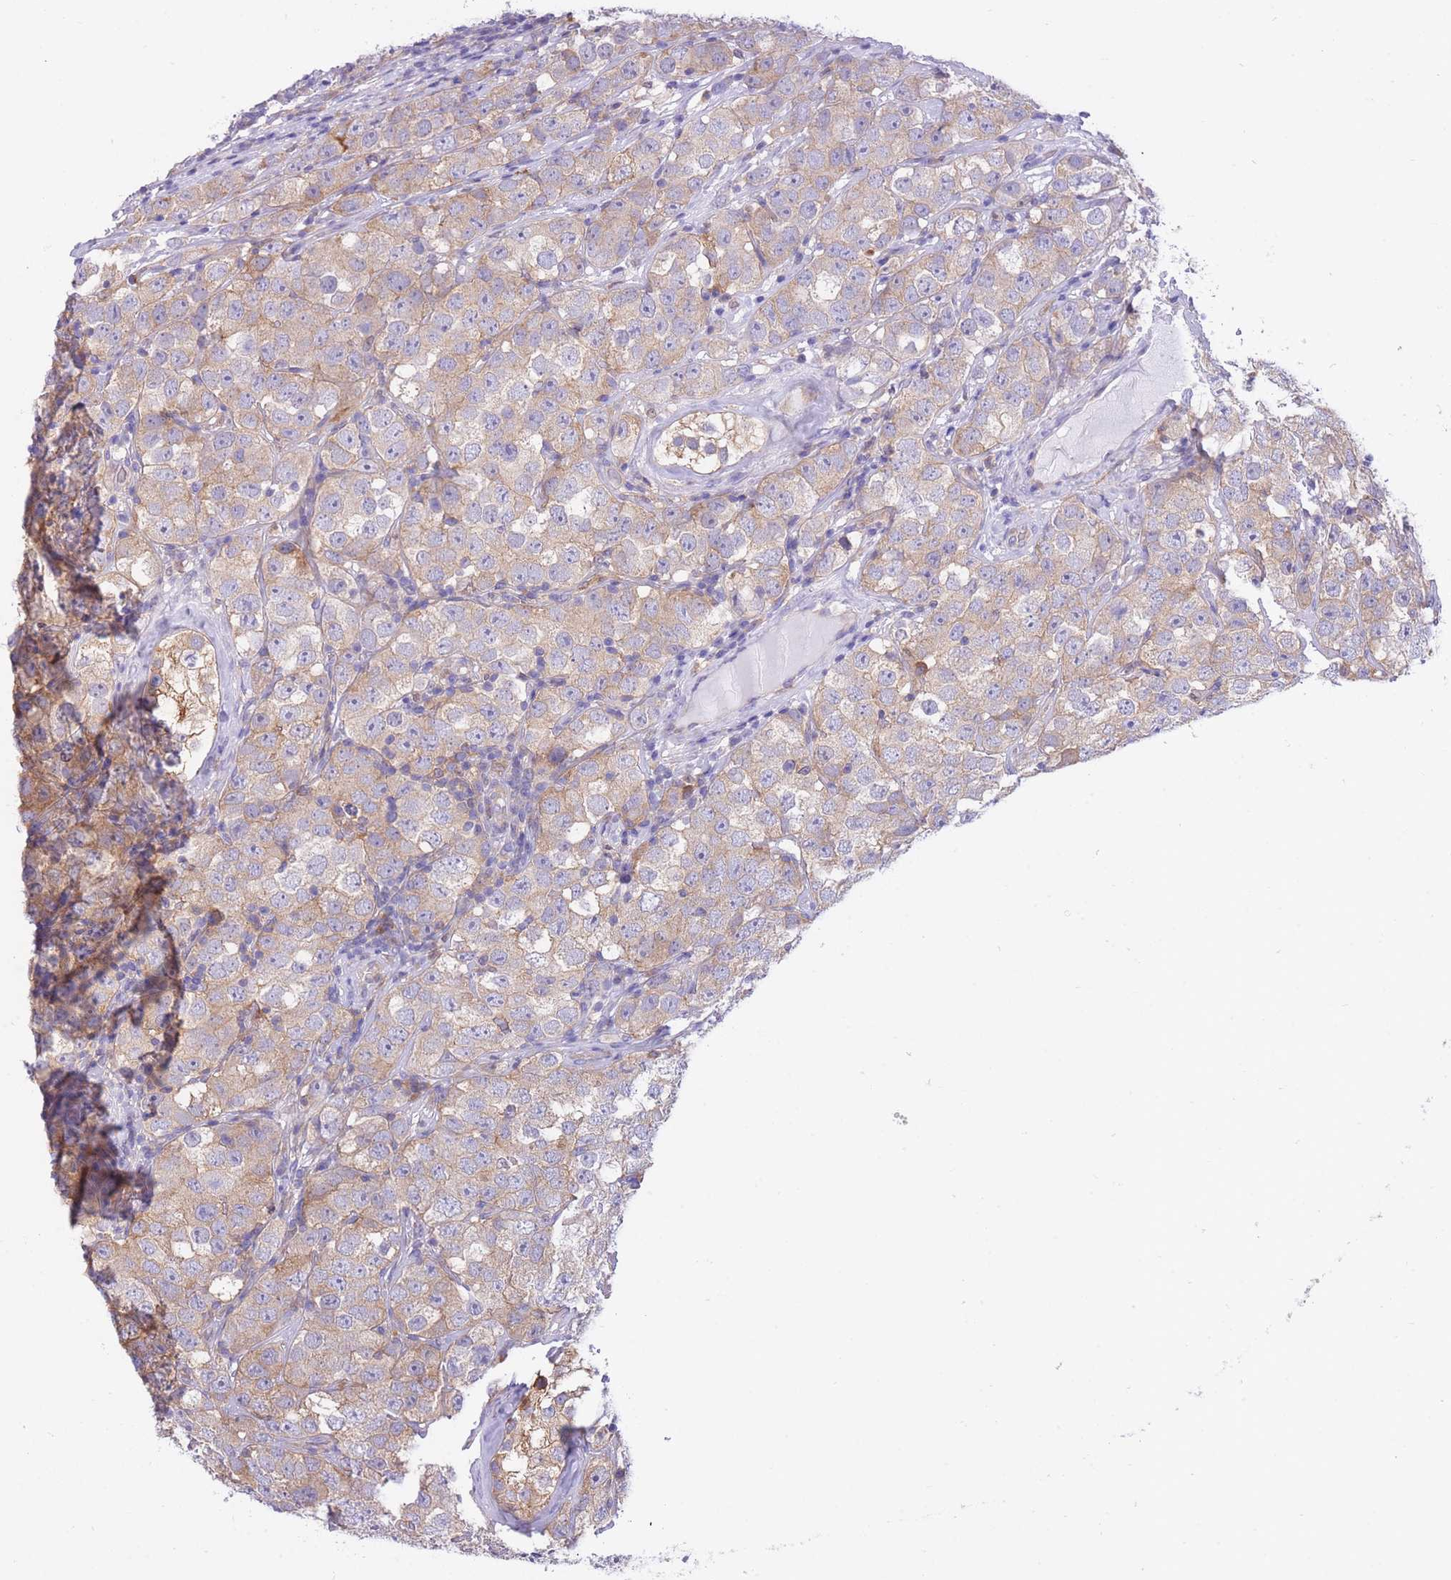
{"staining": {"intensity": "weak", "quantity": ">75%", "location": "cytoplasmic/membranous"}, "tissue": "testis cancer", "cell_type": "Tumor cells", "image_type": "cancer", "snomed": [{"axis": "morphology", "description": "Seminoma, NOS"}, {"axis": "topography", "description": "Testis"}], "caption": "IHC staining of seminoma (testis), which shows low levels of weak cytoplasmic/membranous expression in approximately >75% of tumor cells indicating weak cytoplasmic/membranous protein expression. The staining was performed using DAB (3,3'-diaminobenzidine) (brown) for protein detection and nuclei were counterstained in hematoxylin (blue).", "gene": "NAMPT", "patient": {"sex": "male", "age": 28}}